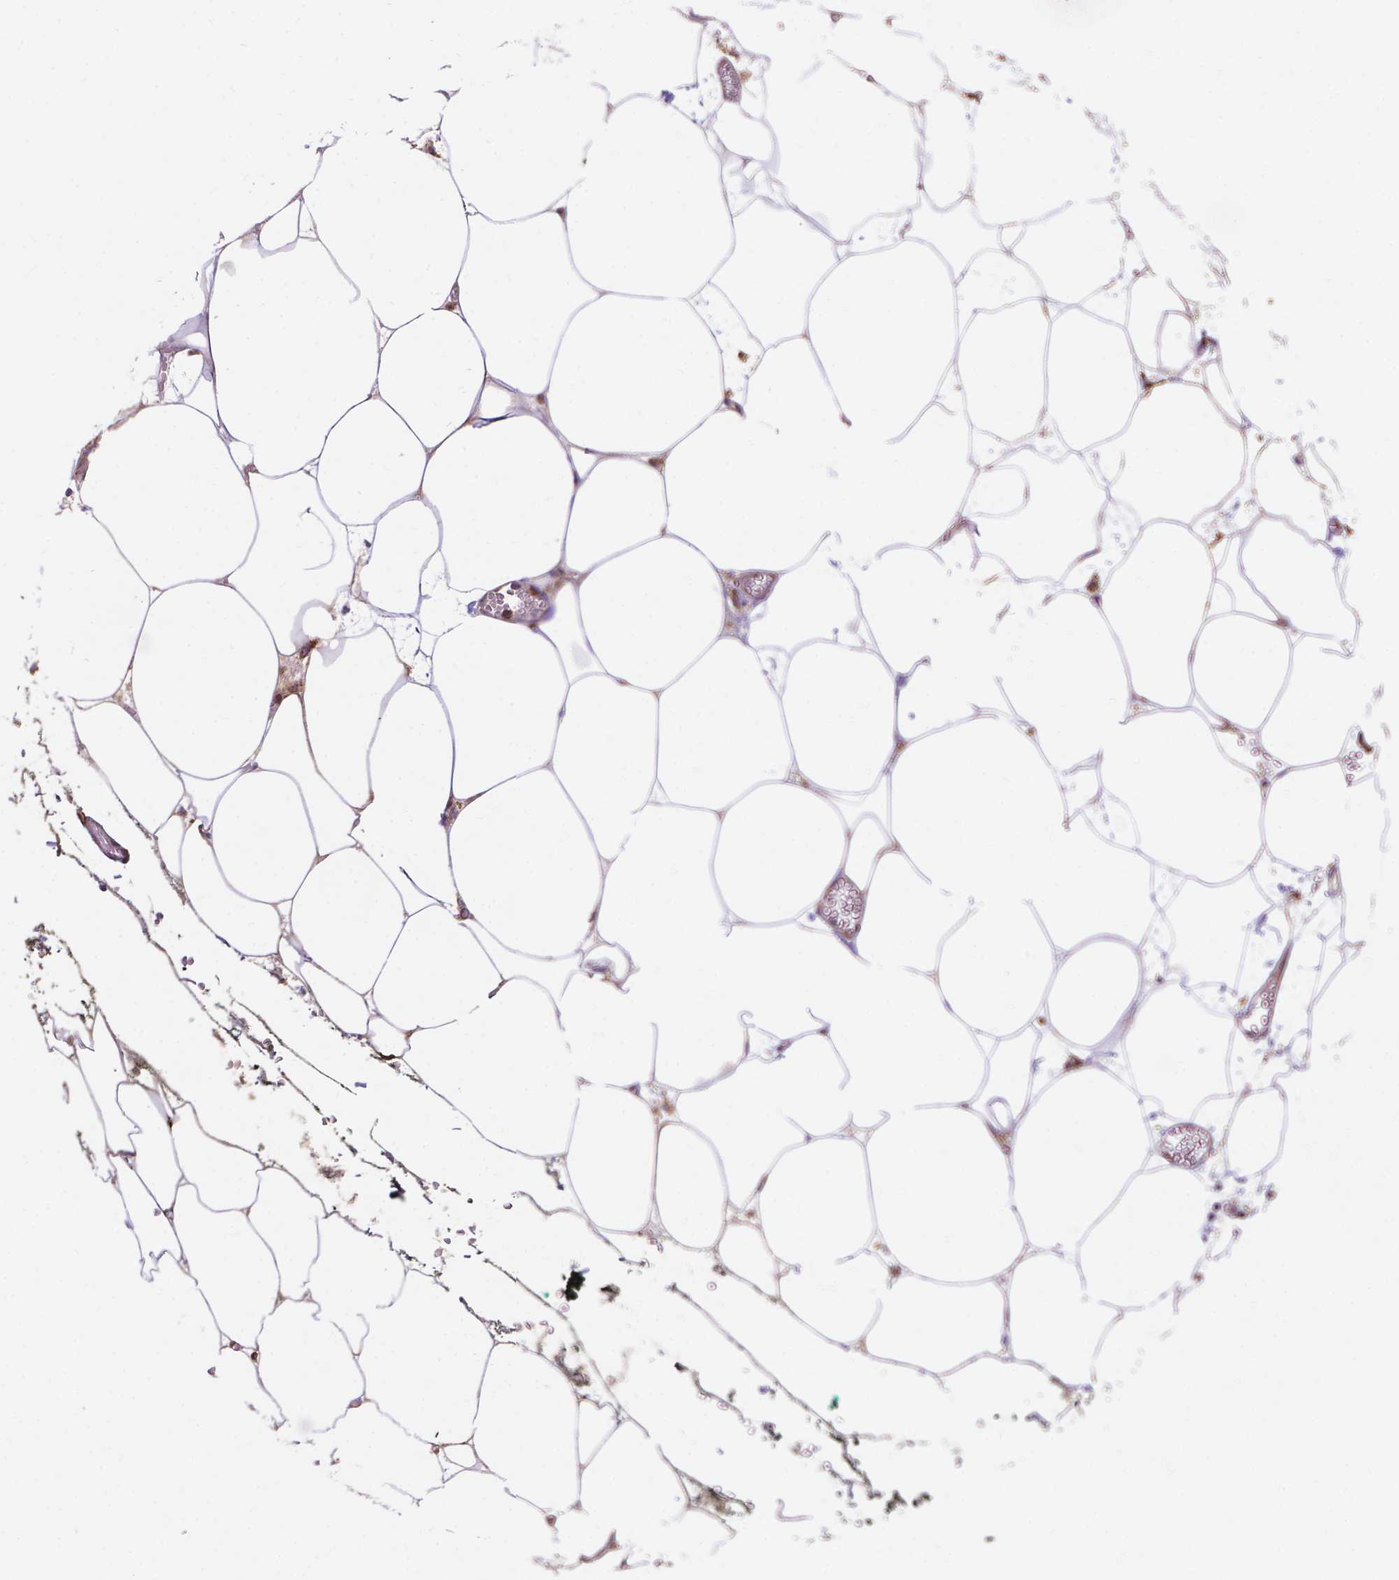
{"staining": {"intensity": "moderate", "quantity": "<25%", "location": "cytoplasmic/membranous"}, "tissue": "adipose tissue", "cell_type": "Adipocytes", "image_type": "normal", "snomed": [{"axis": "morphology", "description": "Normal tissue, NOS"}, {"axis": "topography", "description": "Adipose tissue"}, {"axis": "topography", "description": "Pancreas"}, {"axis": "topography", "description": "Peripheral nerve tissue"}], "caption": "Adipocytes demonstrate moderate cytoplasmic/membranous positivity in approximately <25% of cells in unremarkable adipose tissue. (Stains: DAB (3,3'-diaminobenzidine) in brown, nuclei in blue, Microscopy: brightfield microscopy at high magnification).", "gene": "IPO11", "patient": {"sex": "female", "age": 58}}